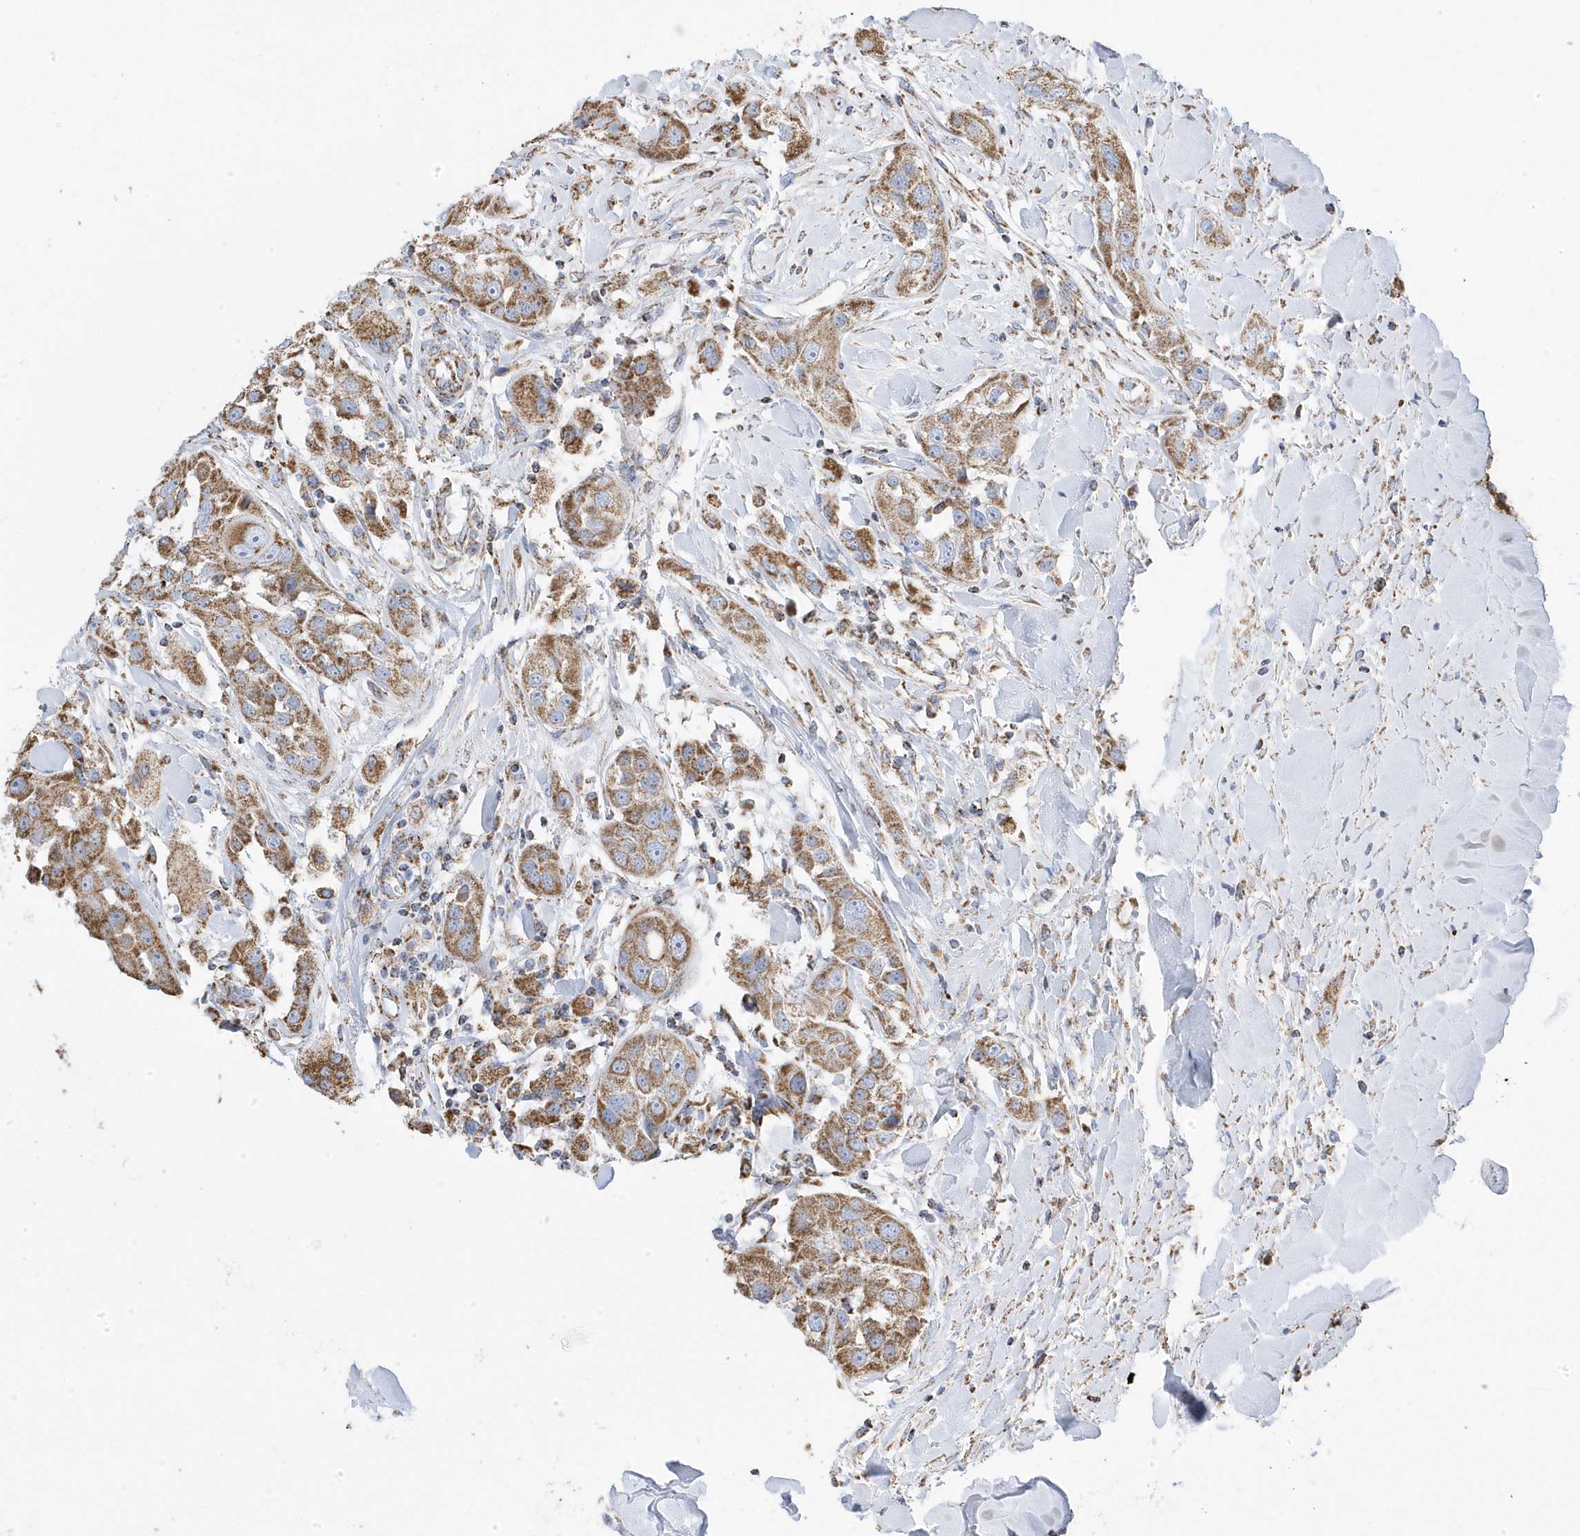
{"staining": {"intensity": "moderate", "quantity": ">75%", "location": "cytoplasmic/membranous"}, "tissue": "head and neck cancer", "cell_type": "Tumor cells", "image_type": "cancer", "snomed": [{"axis": "morphology", "description": "Normal tissue, NOS"}, {"axis": "morphology", "description": "Squamous cell carcinoma, NOS"}, {"axis": "topography", "description": "Skeletal muscle"}, {"axis": "topography", "description": "Head-Neck"}], "caption": "Immunohistochemical staining of human head and neck squamous cell carcinoma exhibits medium levels of moderate cytoplasmic/membranous protein staining in approximately >75% of tumor cells.", "gene": "GTPBP8", "patient": {"sex": "male", "age": 51}}